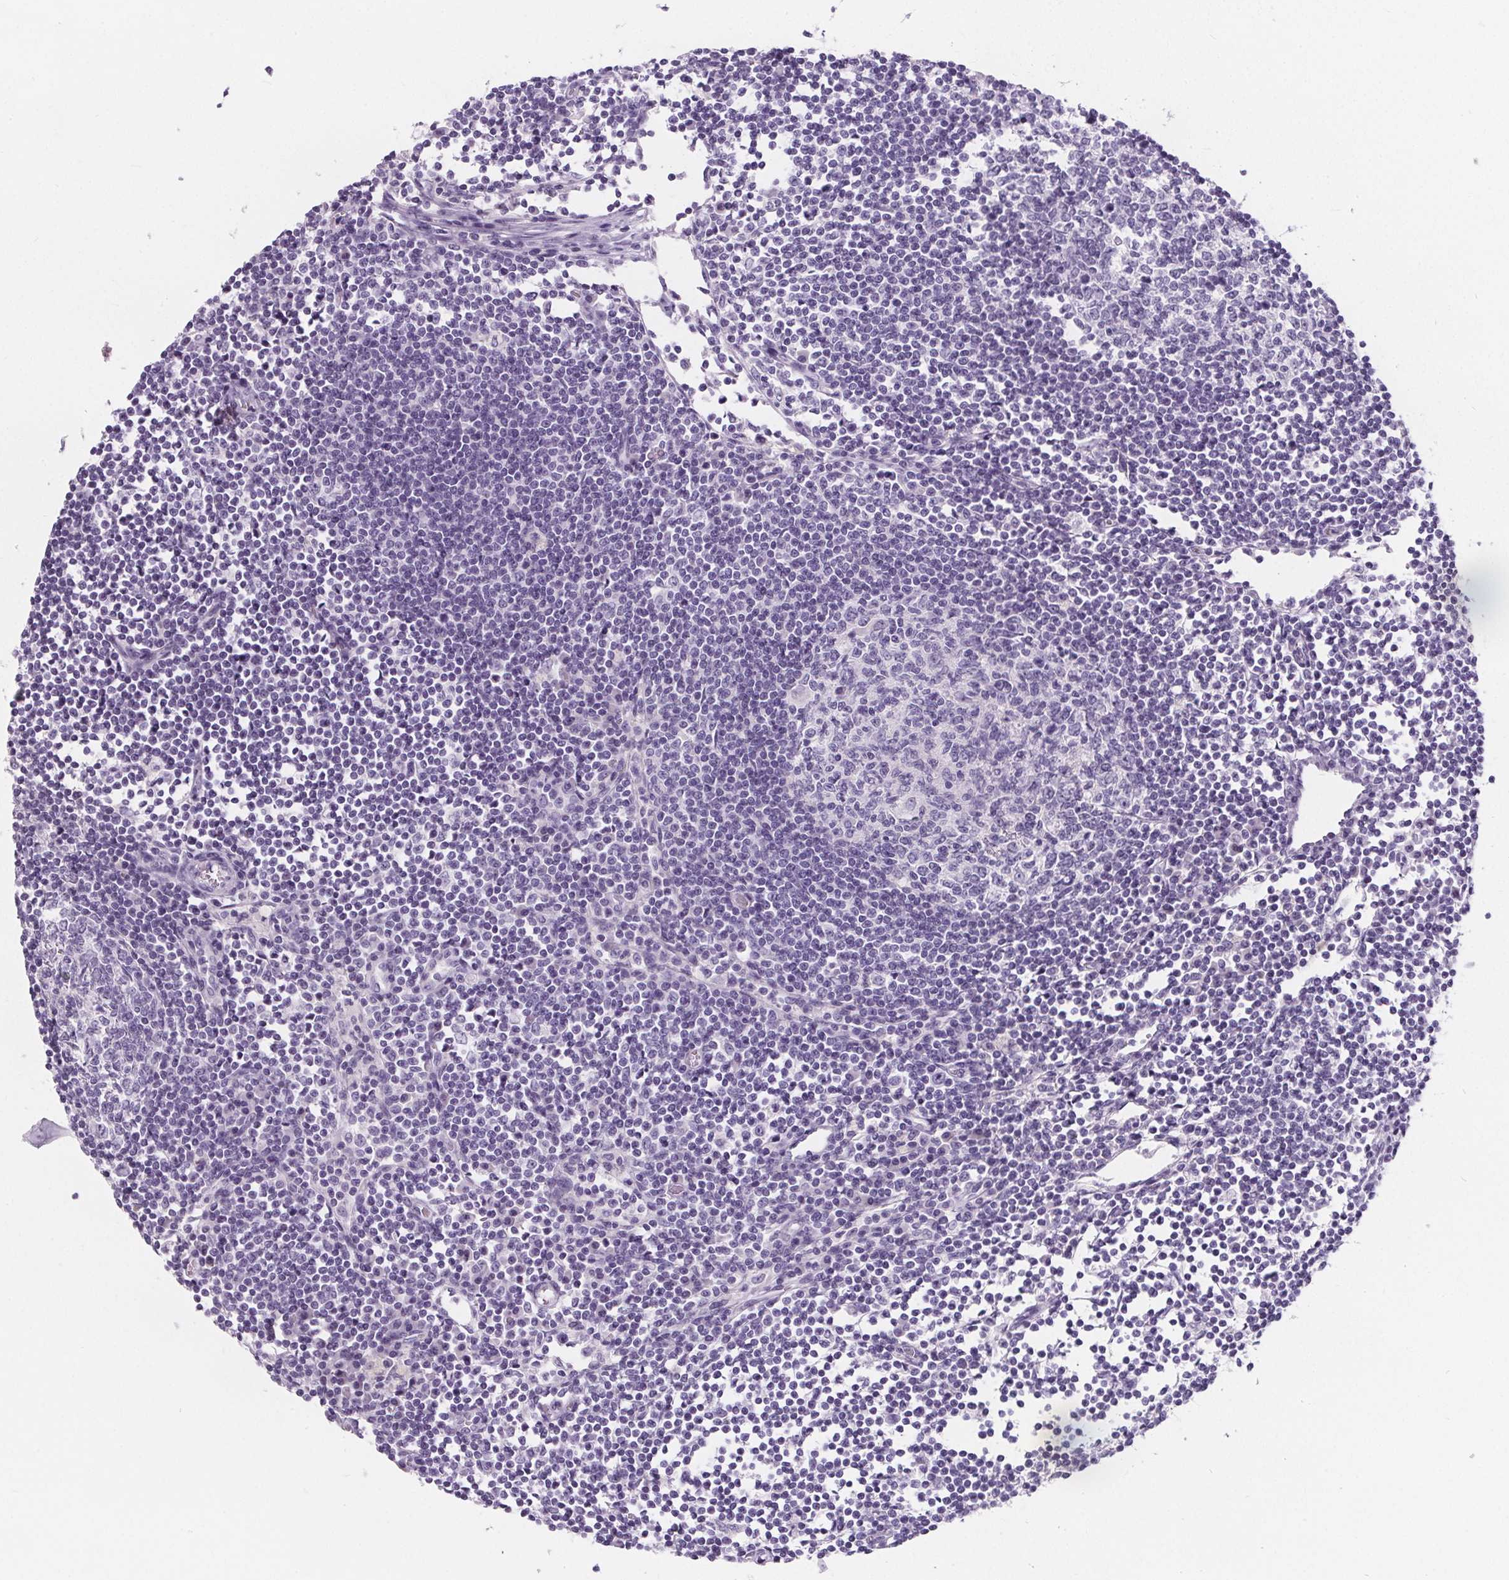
{"staining": {"intensity": "negative", "quantity": "none", "location": "none"}, "tissue": "lymph node", "cell_type": "Germinal center cells", "image_type": "normal", "snomed": [{"axis": "morphology", "description": "Normal tissue, NOS"}, {"axis": "topography", "description": "Lymph node"}], "caption": "The image demonstrates no staining of germinal center cells in normal lymph node. The staining was performed using DAB (3,3'-diaminobenzidine) to visualize the protein expression in brown, while the nuclei were stained in blue with hematoxylin (Magnification: 20x).", "gene": "ADRB1", "patient": {"sex": "male", "age": 67}}